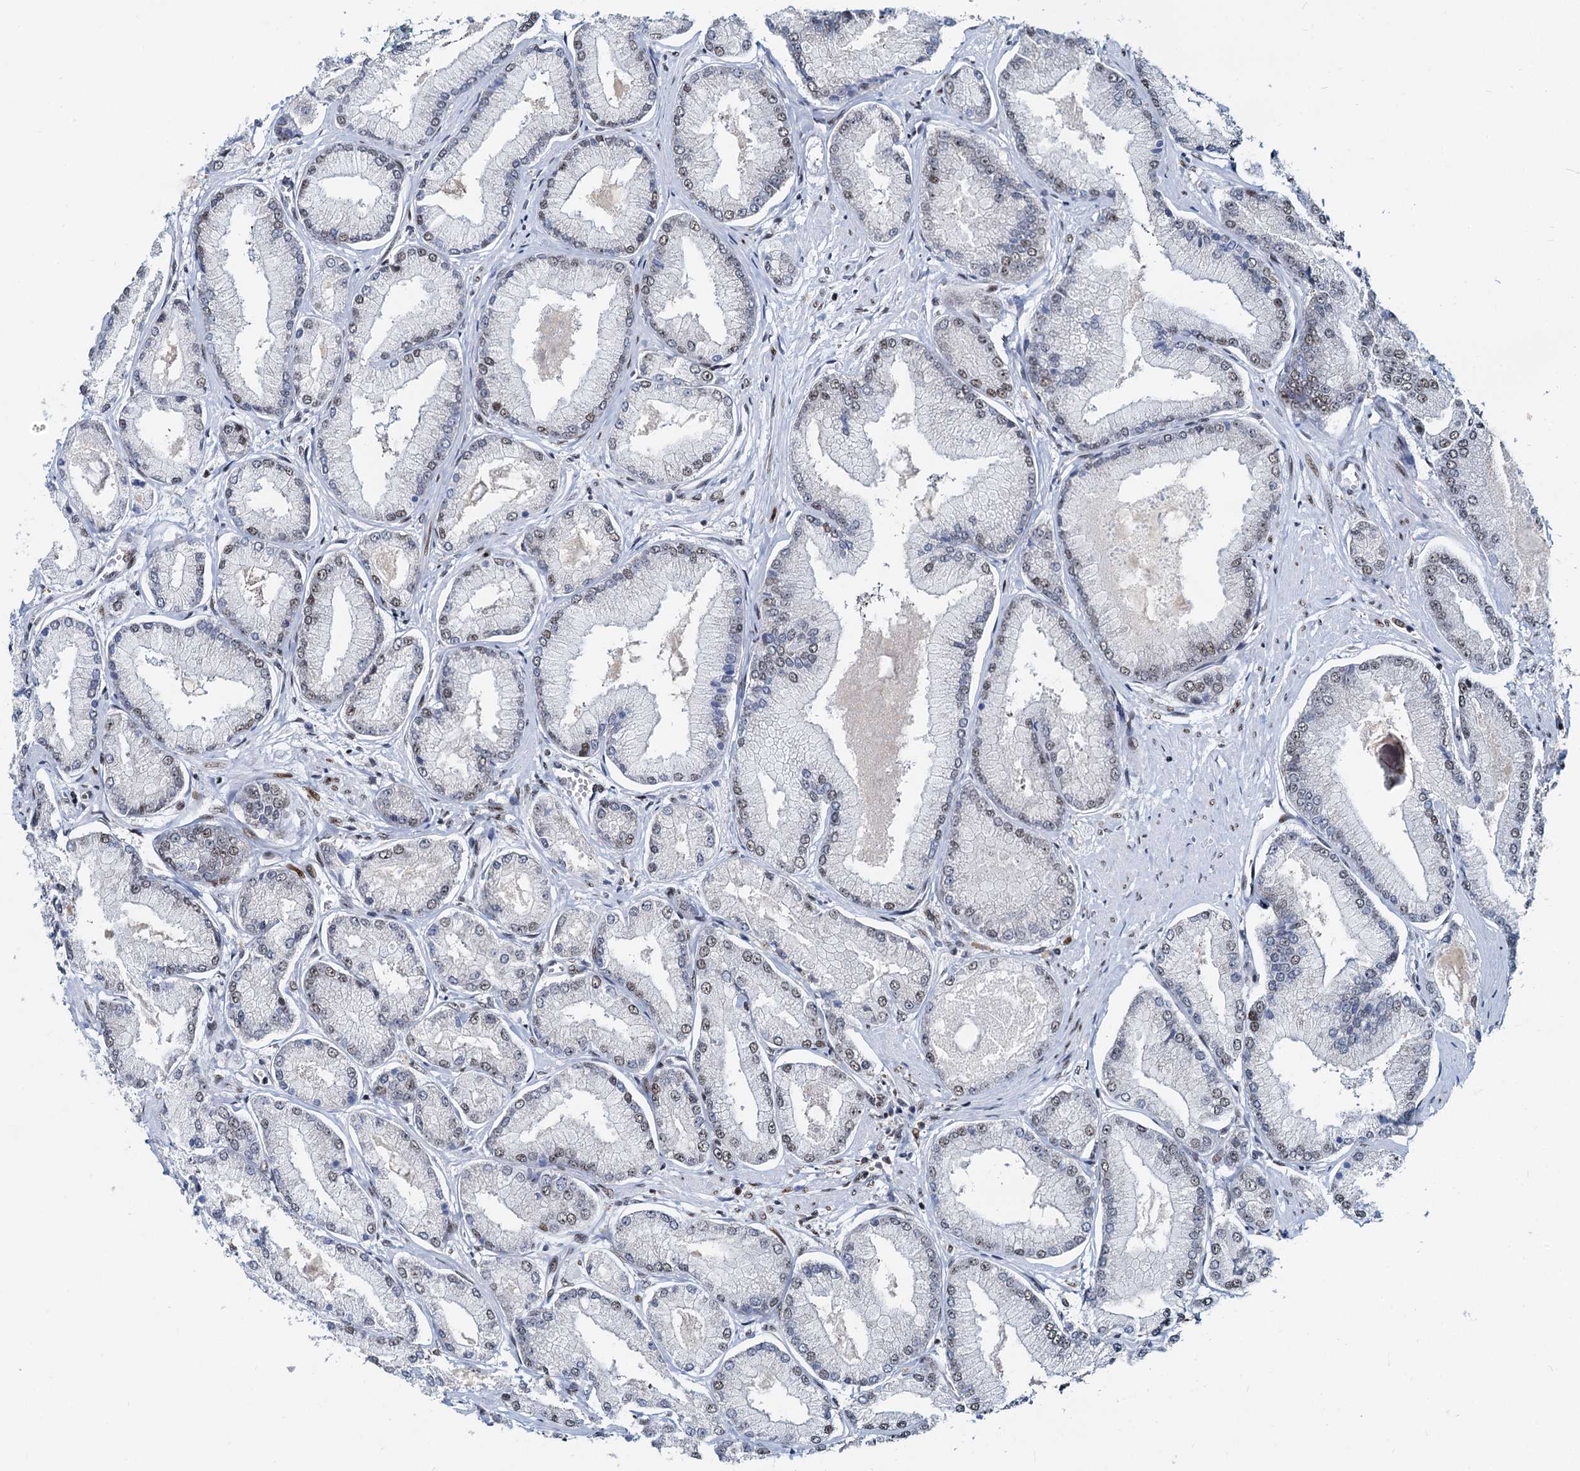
{"staining": {"intensity": "weak", "quantity": "<25%", "location": "nuclear"}, "tissue": "prostate cancer", "cell_type": "Tumor cells", "image_type": "cancer", "snomed": [{"axis": "morphology", "description": "Adenocarcinoma, Low grade"}, {"axis": "topography", "description": "Prostate"}], "caption": "Immunohistochemistry (IHC) photomicrograph of prostate adenocarcinoma (low-grade) stained for a protein (brown), which exhibits no staining in tumor cells.", "gene": "RBM26", "patient": {"sex": "male", "age": 74}}